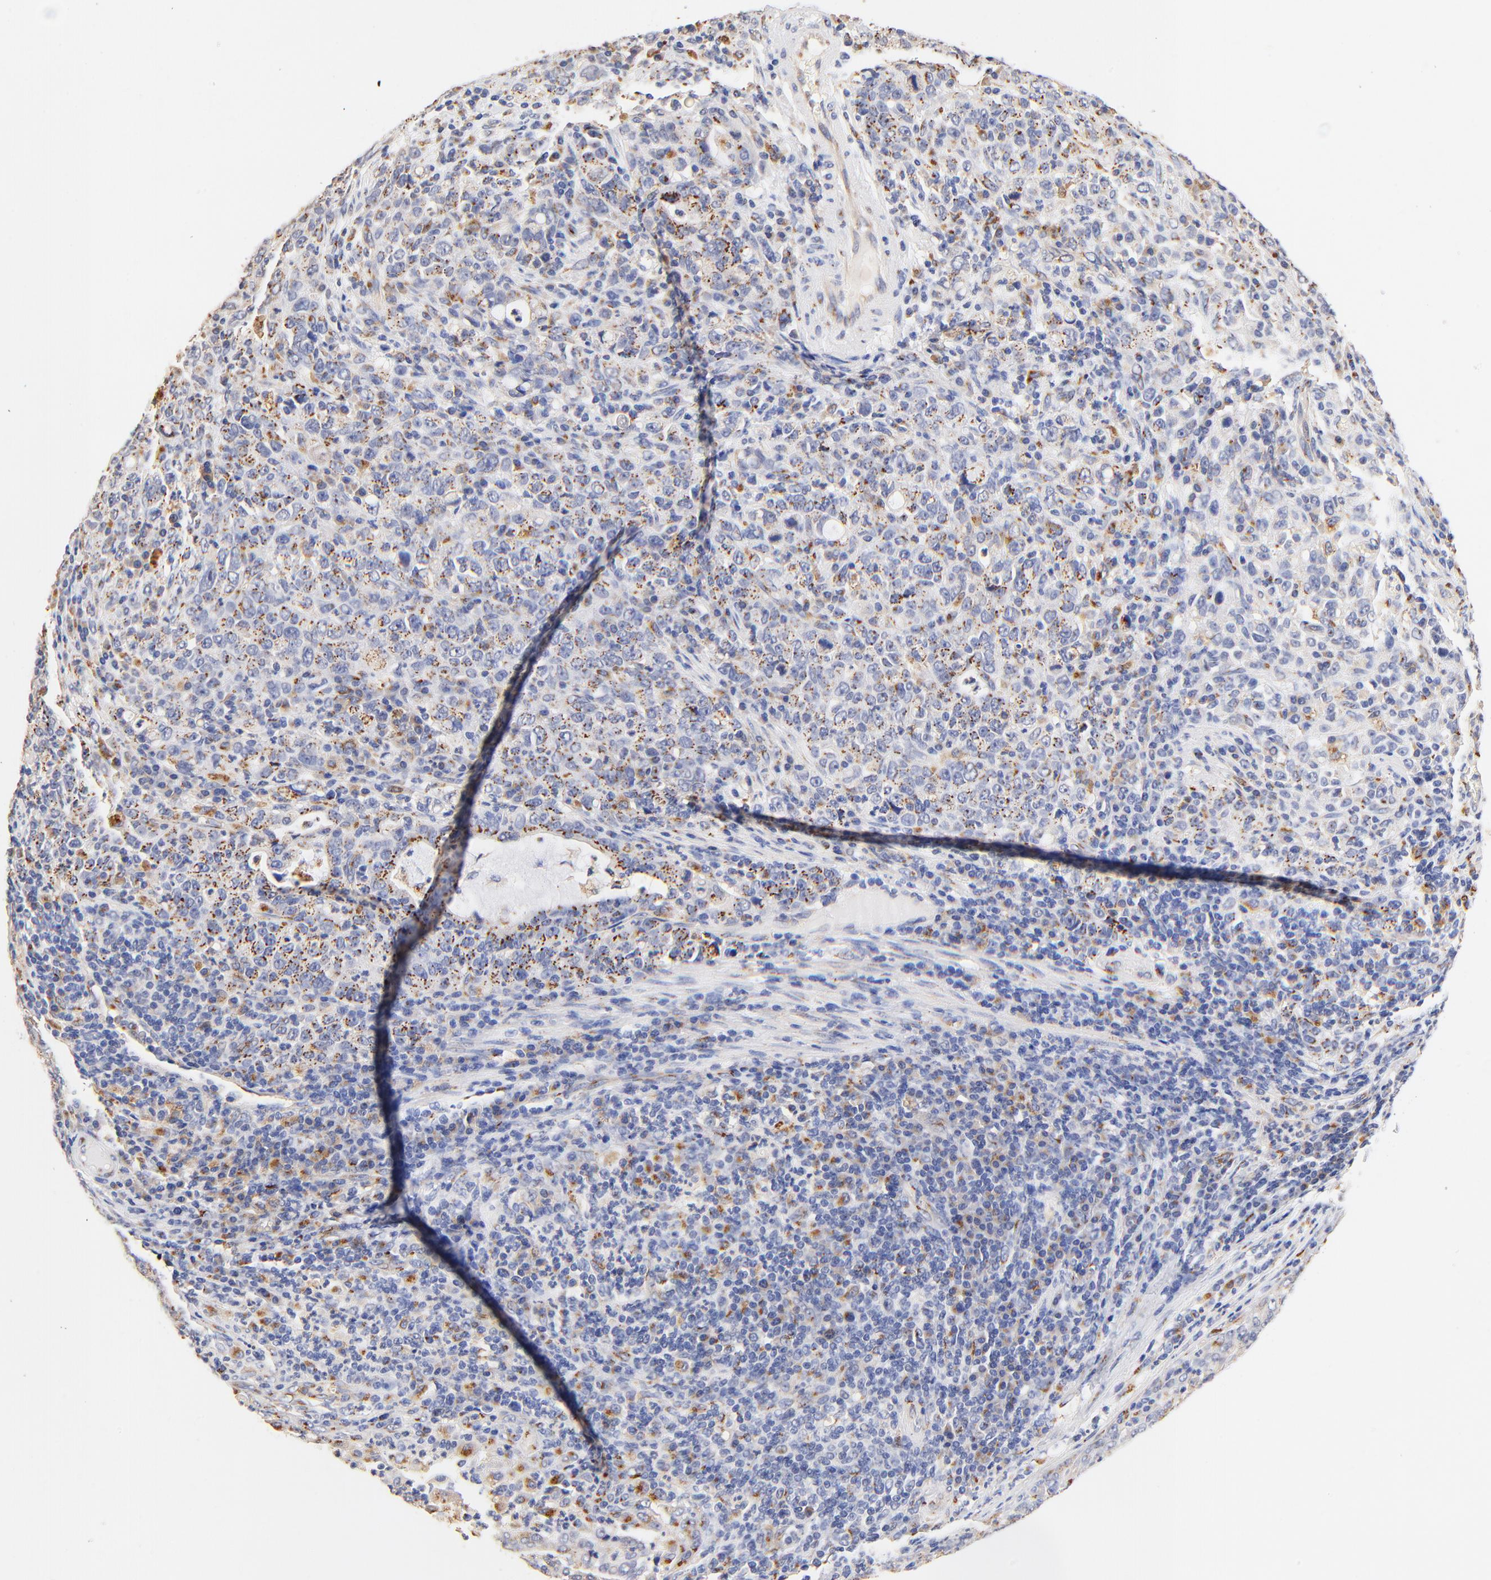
{"staining": {"intensity": "weak", "quantity": ">75%", "location": "cytoplasmic/membranous"}, "tissue": "stomach cancer", "cell_type": "Tumor cells", "image_type": "cancer", "snomed": [{"axis": "morphology", "description": "Adenocarcinoma, NOS"}, {"axis": "topography", "description": "Stomach, upper"}], "caption": "The histopathology image shows immunohistochemical staining of adenocarcinoma (stomach). There is weak cytoplasmic/membranous positivity is identified in about >75% of tumor cells.", "gene": "FMNL3", "patient": {"sex": "female", "age": 50}}